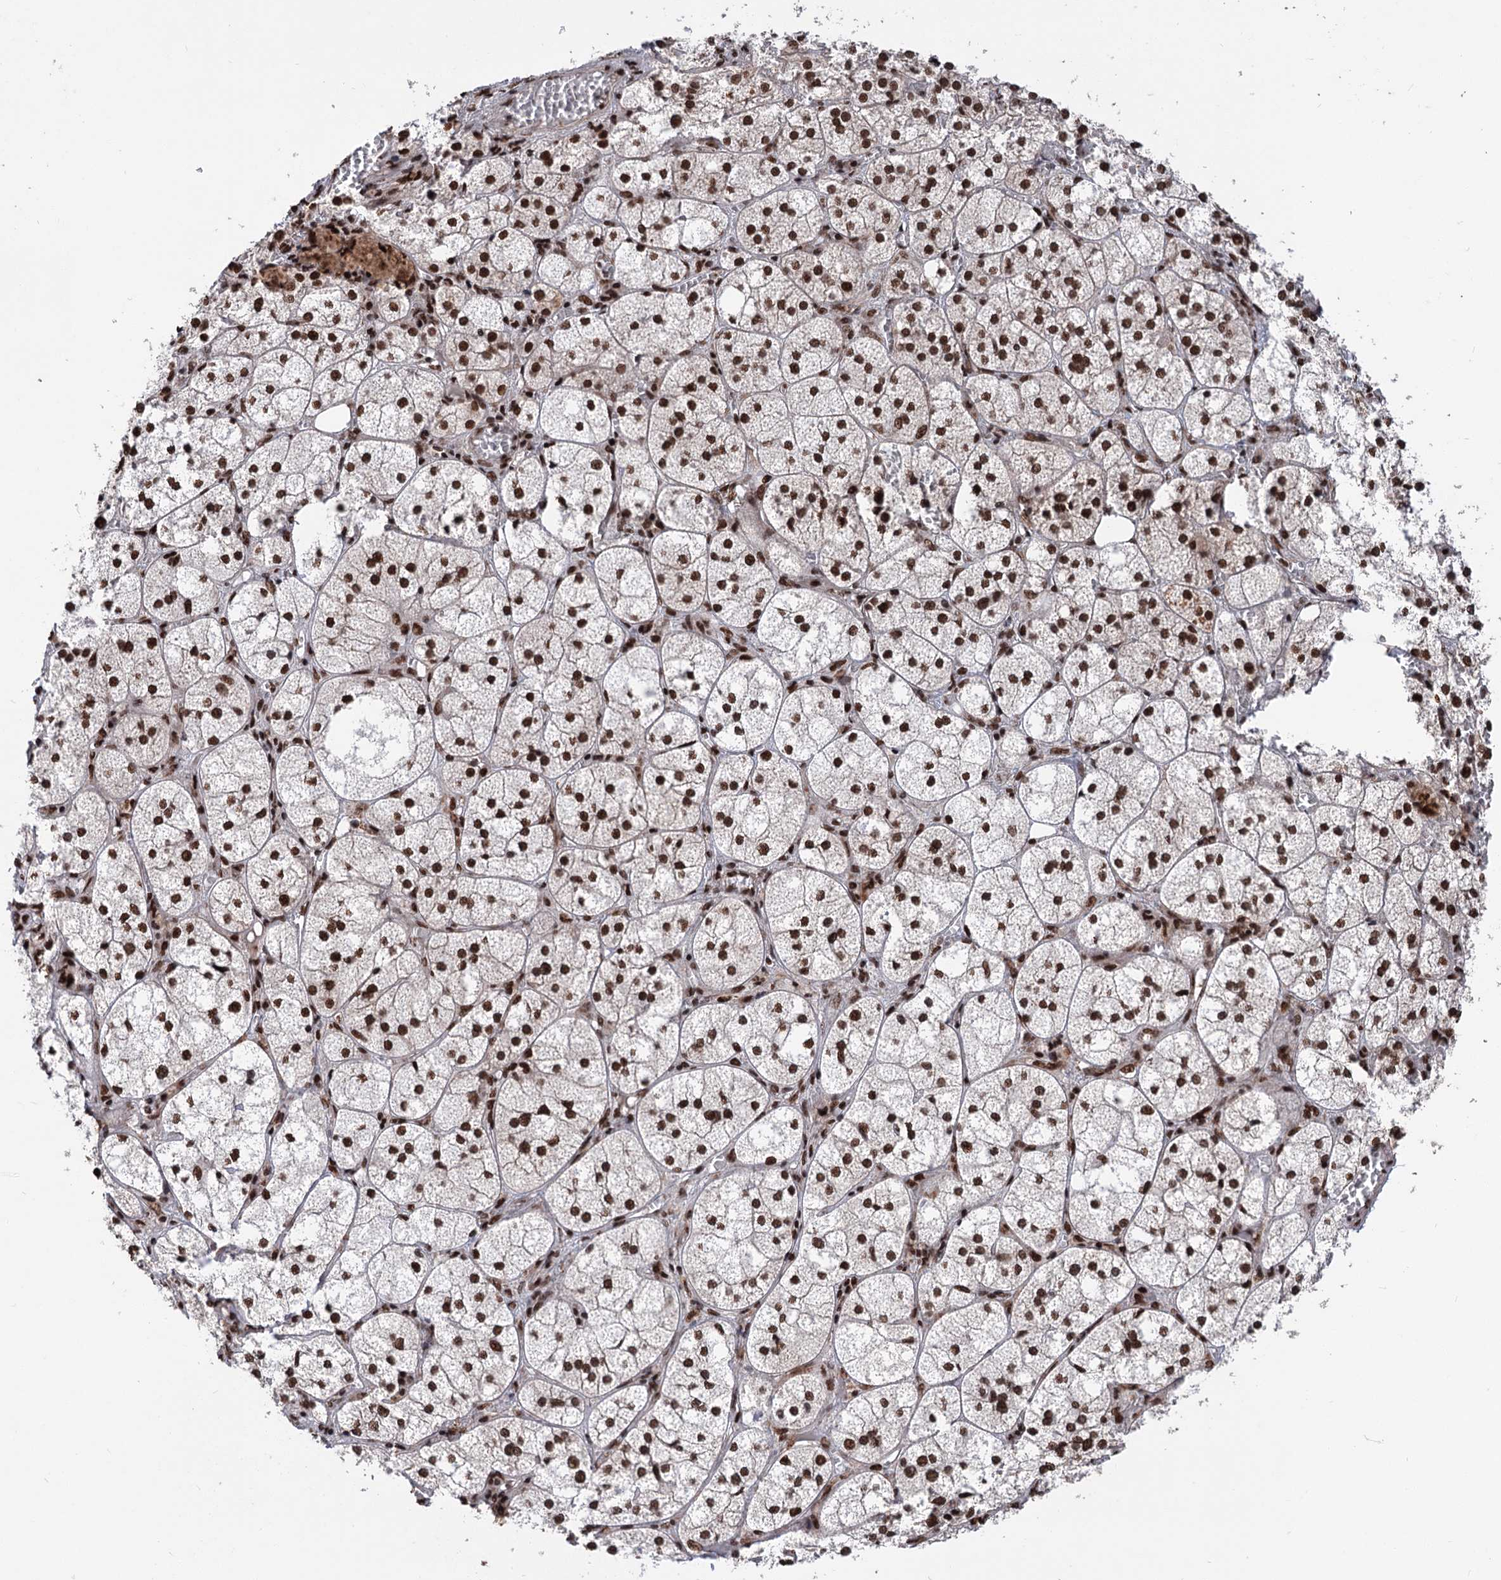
{"staining": {"intensity": "strong", "quantity": ">75%", "location": "cytoplasmic/membranous,nuclear"}, "tissue": "adrenal gland", "cell_type": "Glandular cells", "image_type": "normal", "snomed": [{"axis": "morphology", "description": "Normal tissue, NOS"}, {"axis": "topography", "description": "Adrenal gland"}], "caption": "A high amount of strong cytoplasmic/membranous,nuclear positivity is seen in about >75% of glandular cells in unremarkable adrenal gland. (DAB IHC with brightfield microscopy, high magnification).", "gene": "MAML1", "patient": {"sex": "female", "age": 61}}